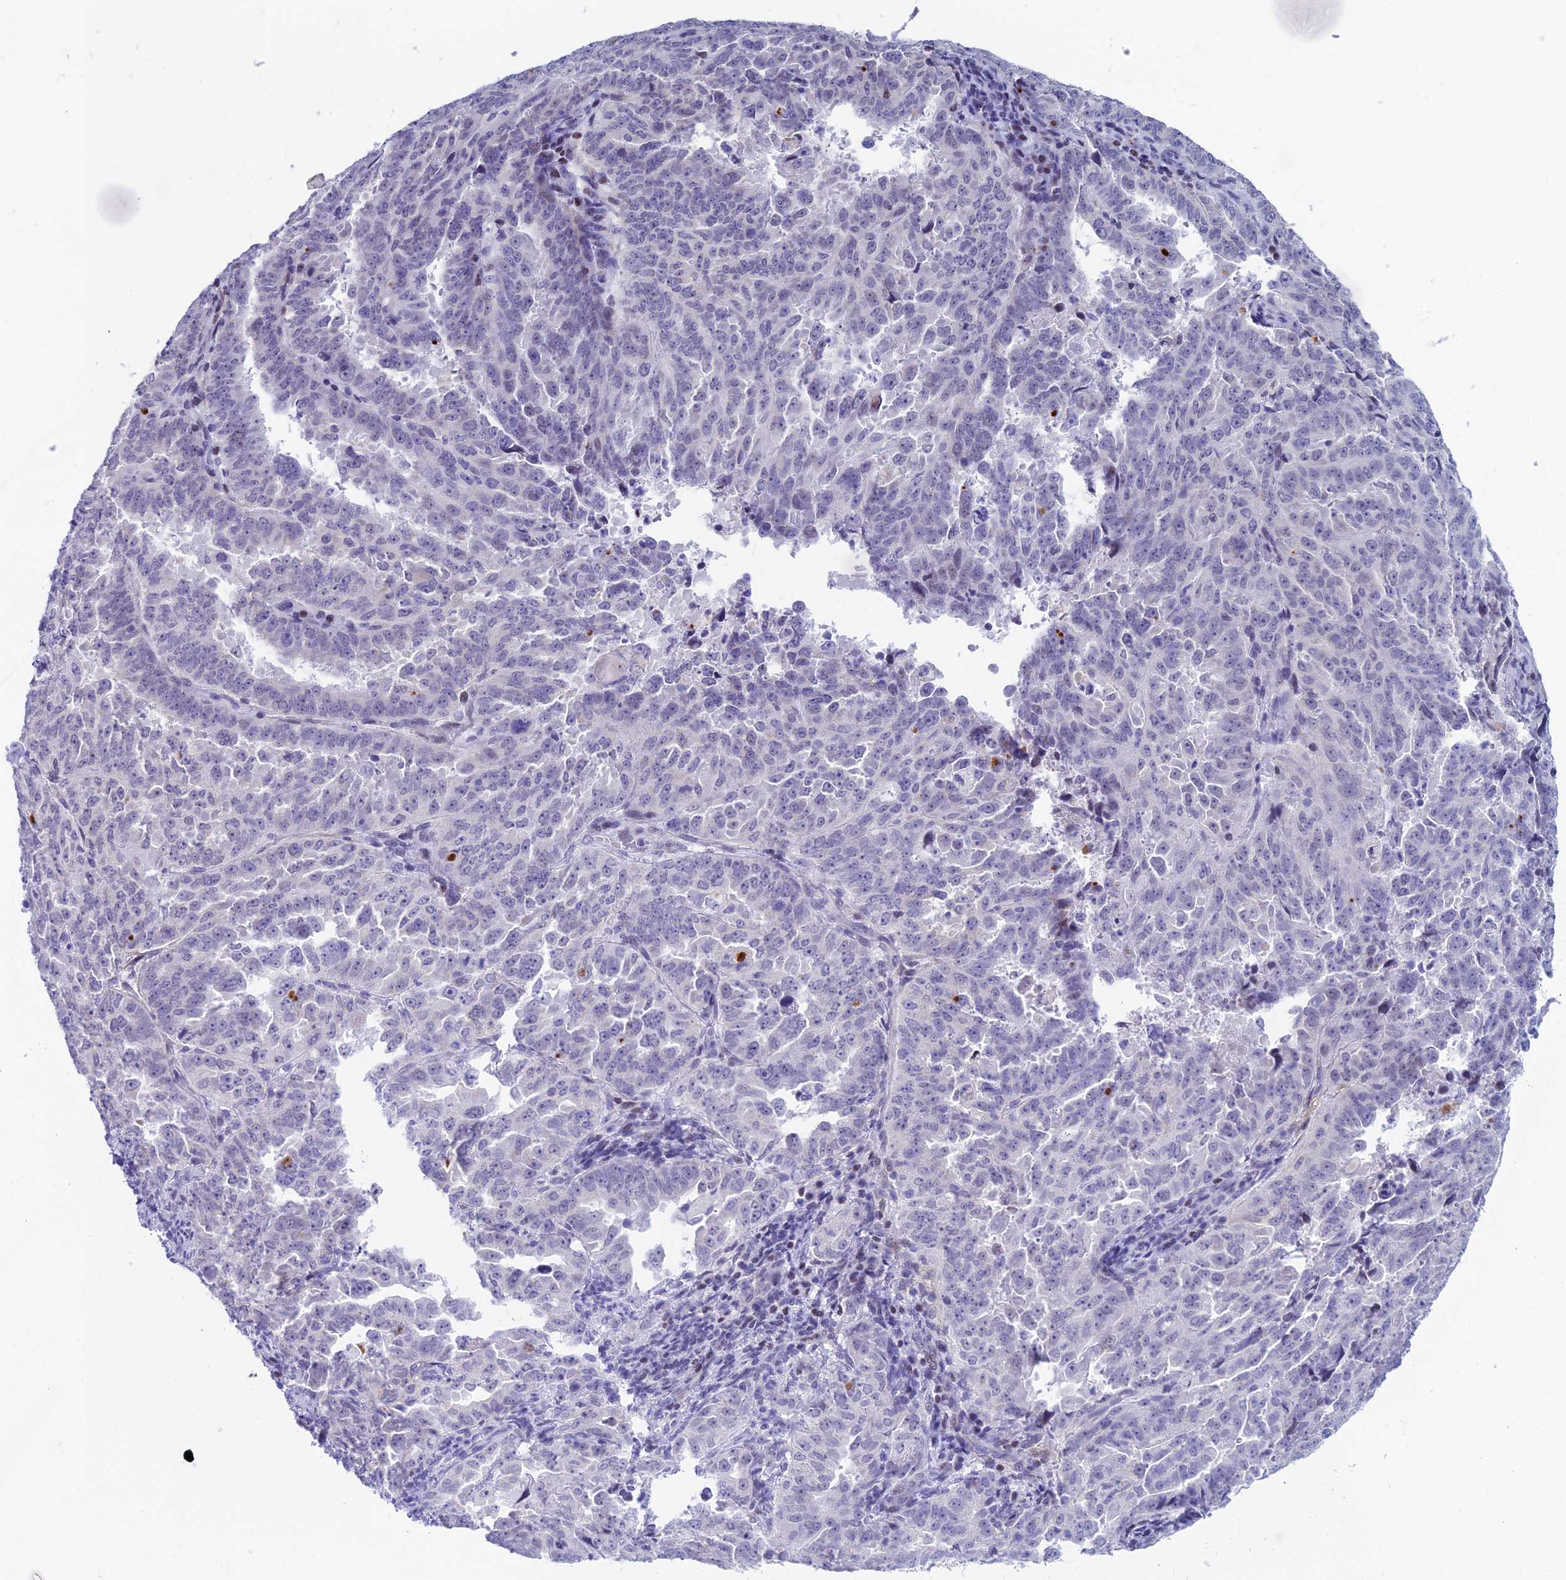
{"staining": {"intensity": "negative", "quantity": "none", "location": "none"}, "tissue": "endometrial cancer", "cell_type": "Tumor cells", "image_type": "cancer", "snomed": [{"axis": "morphology", "description": "Adenocarcinoma, NOS"}, {"axis": "topography", "description": "Endometrium"}], "caption": "IHC of adenocarcinoma (endometrial) reveals no staining in tumor cells.", "gene": "CC2D2A", "patient": {"sex": "female", "age": 65}}